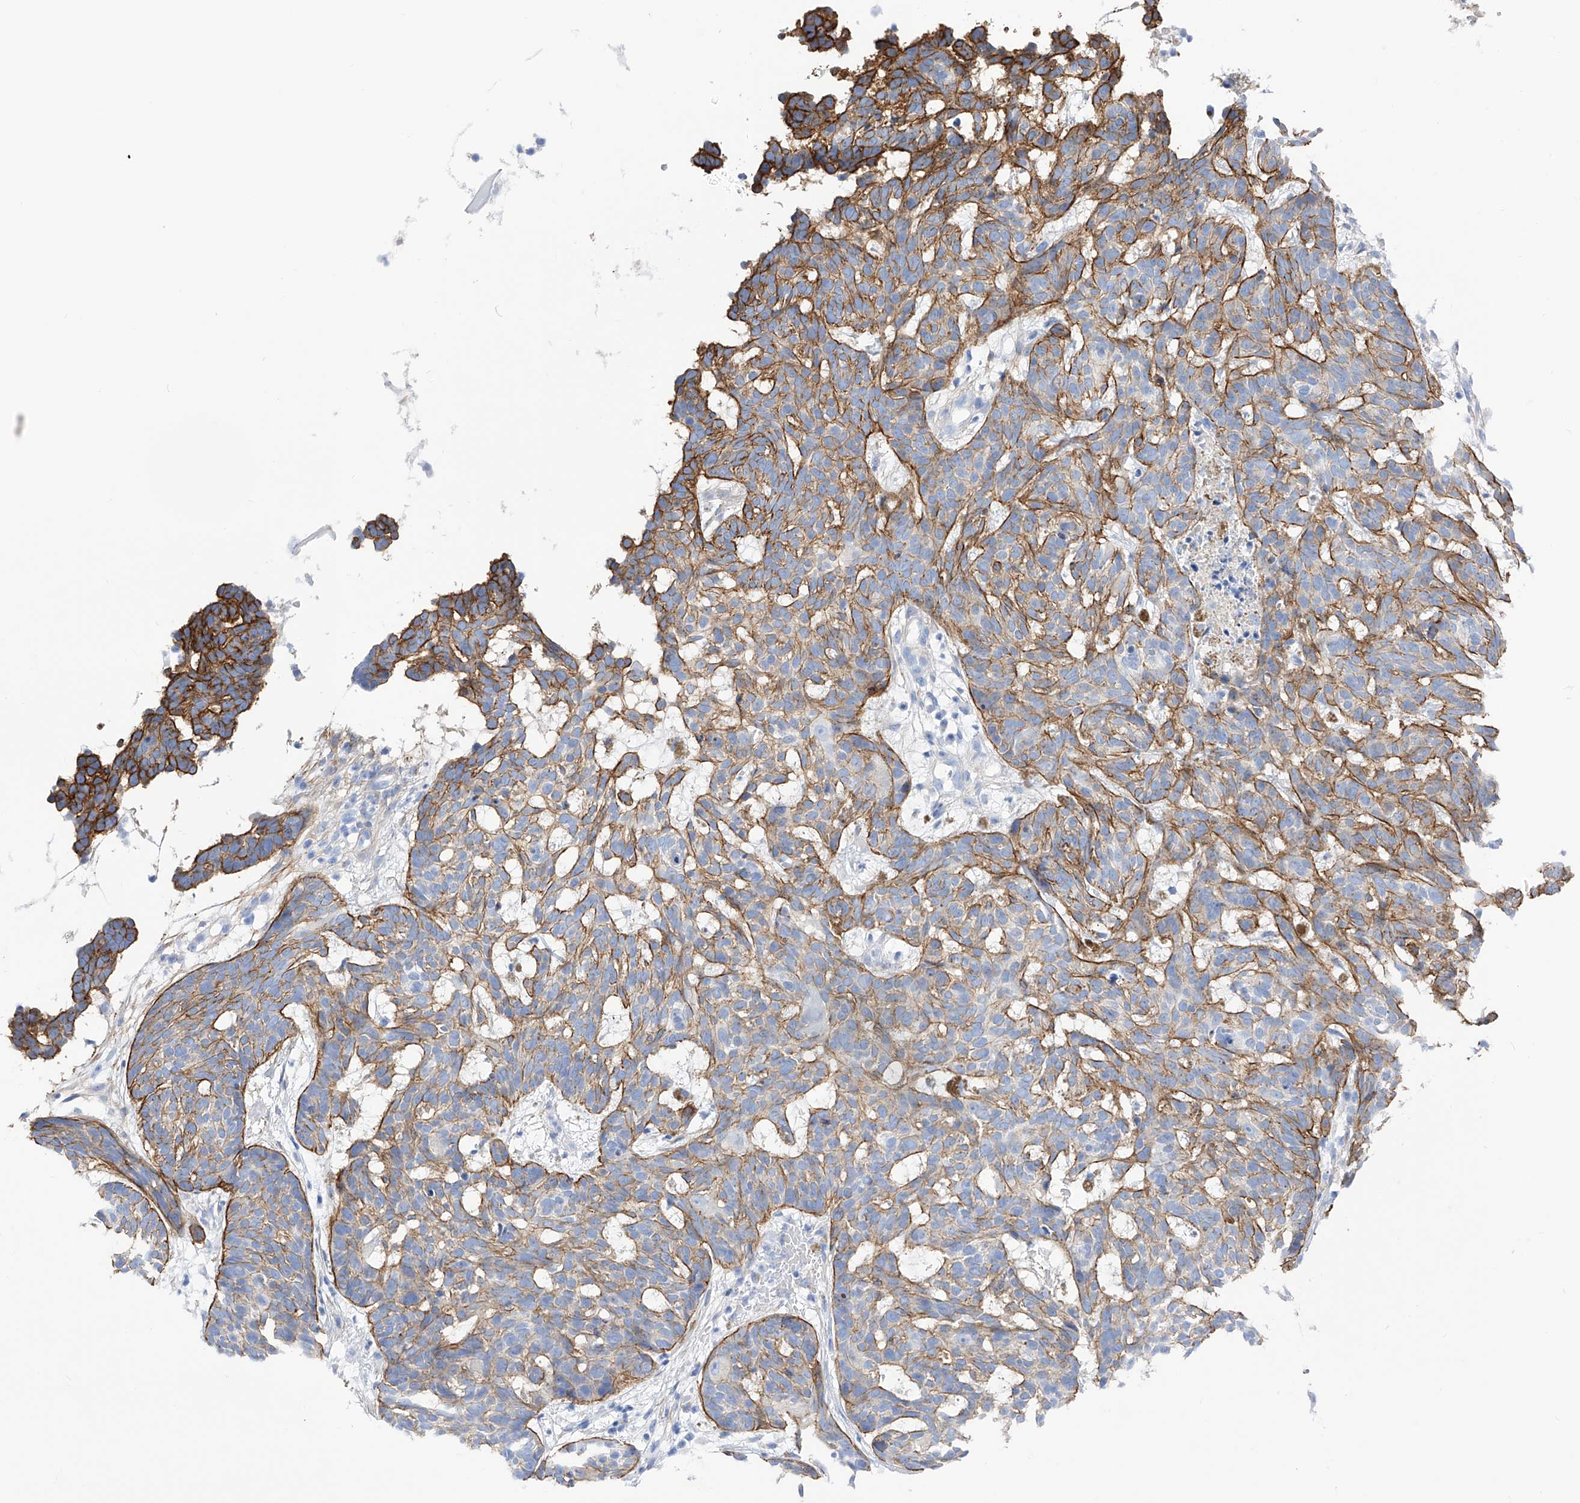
{"staining": {"intensity": "moderate", "quantity": "25%-75%", "location": "cytoplasmic/membranous"}, "tissue": "skin cancer", "cell_type": "Tumor cells", "image_type": "cancer", "snomed": [{"axis": "morphology", "description": "Basal cell carcinoma"}, {"axis": "topography", "description": "Skin"}], "caption": "Skin cancer stained with immunohistochemistry (IHC) demonstrates moderate cytoplasmic/membranous positivity in approximately 25%-75% of tumor cells.", "gene": "TRPC7", "patient": {"sex": "male", "age": 85}}